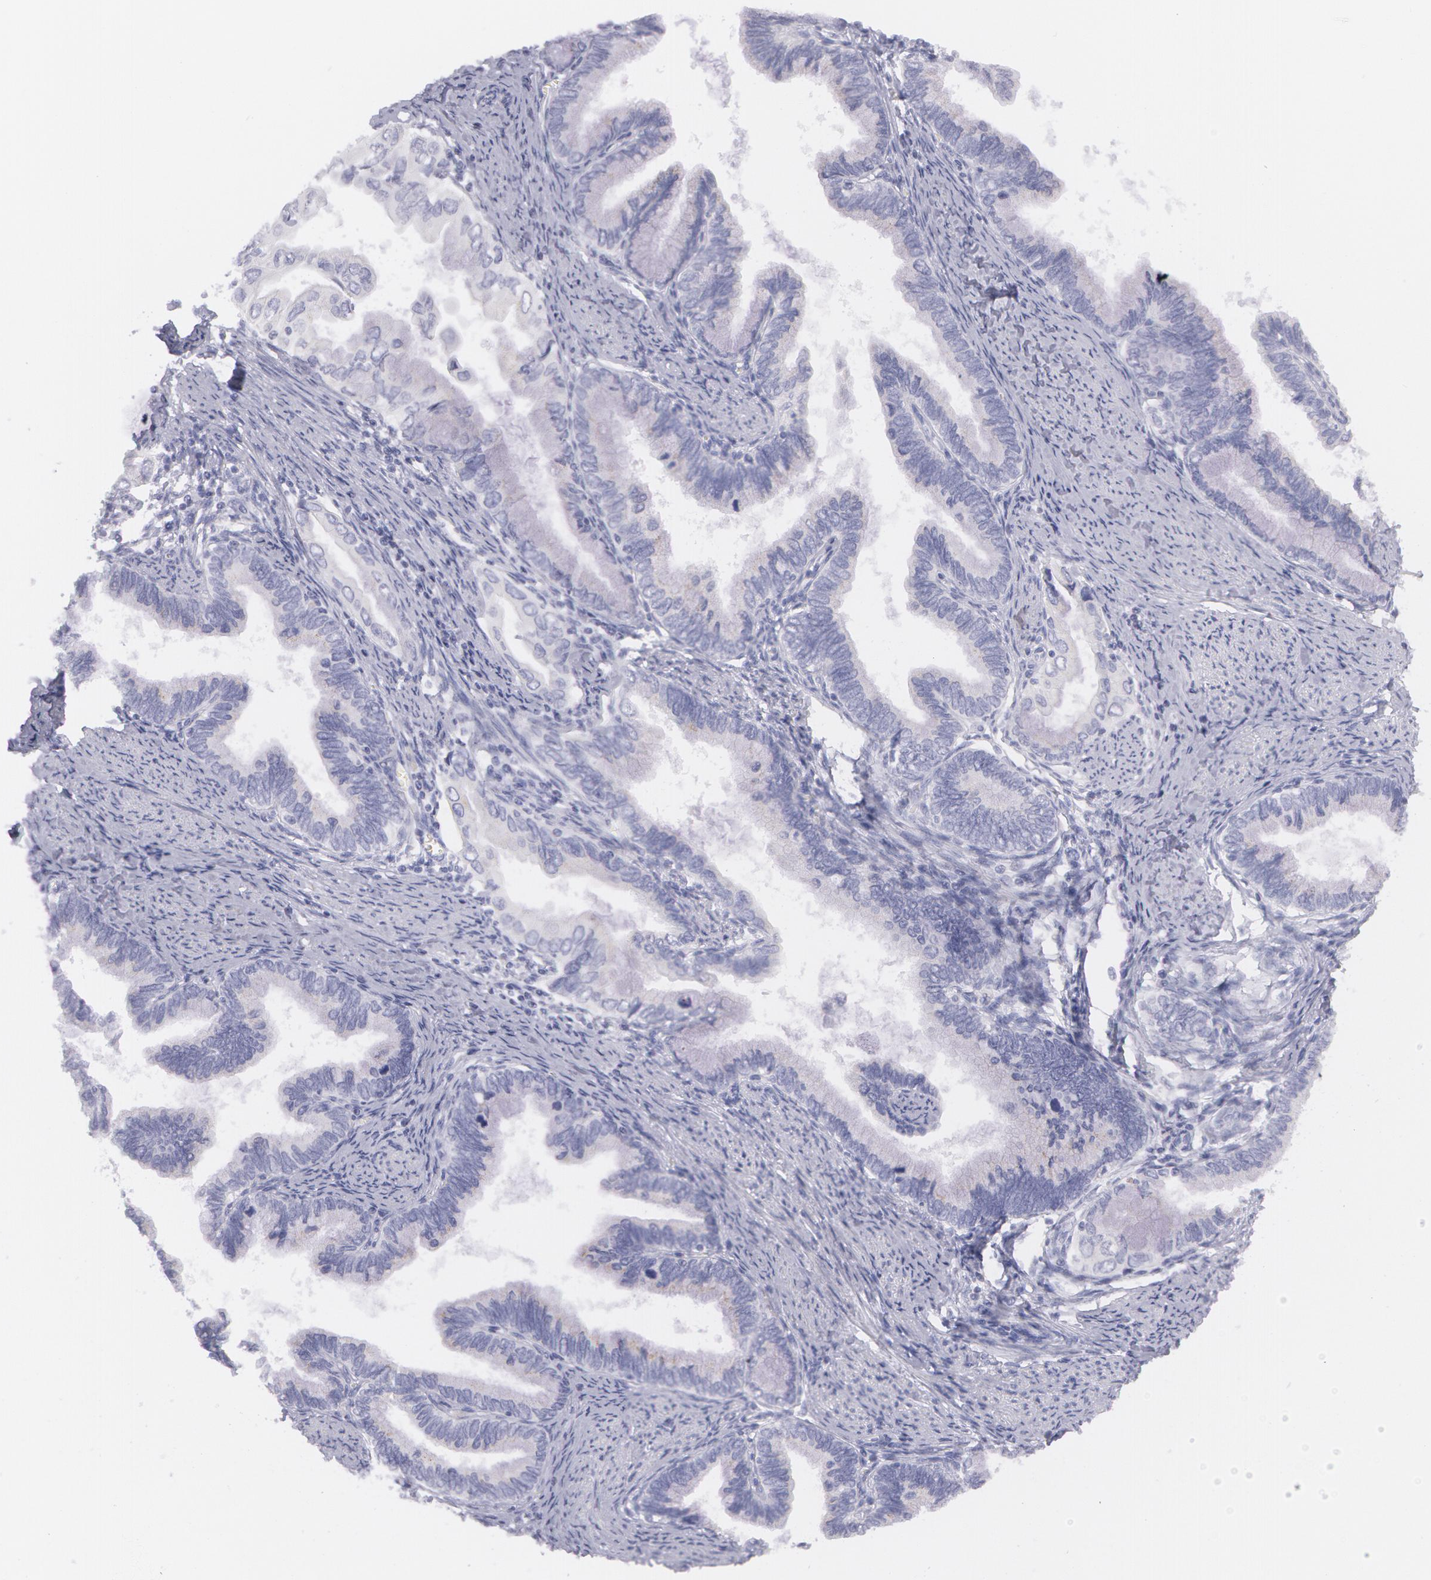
{"staining": {"intensity": "negative", "quantity": "none", "location": "none"}, "tissue": "cervical cancer", "cell_type": "Tumor cells", "image_type": "cancer", "snomed": [{"axis": "morphology", "description": "Adenocarcinoma, NOS"}, {"axis": "topography", "description": "Cervix"}], "caption": "Immunohistochemistry histopathology image of neoplastic tissue: cervical adenocarcinoma stained with DAB shows no significant protein positivity in tumor cells.", "gene": "AMACR", "patient": {"sex": "female", "age": 49}}